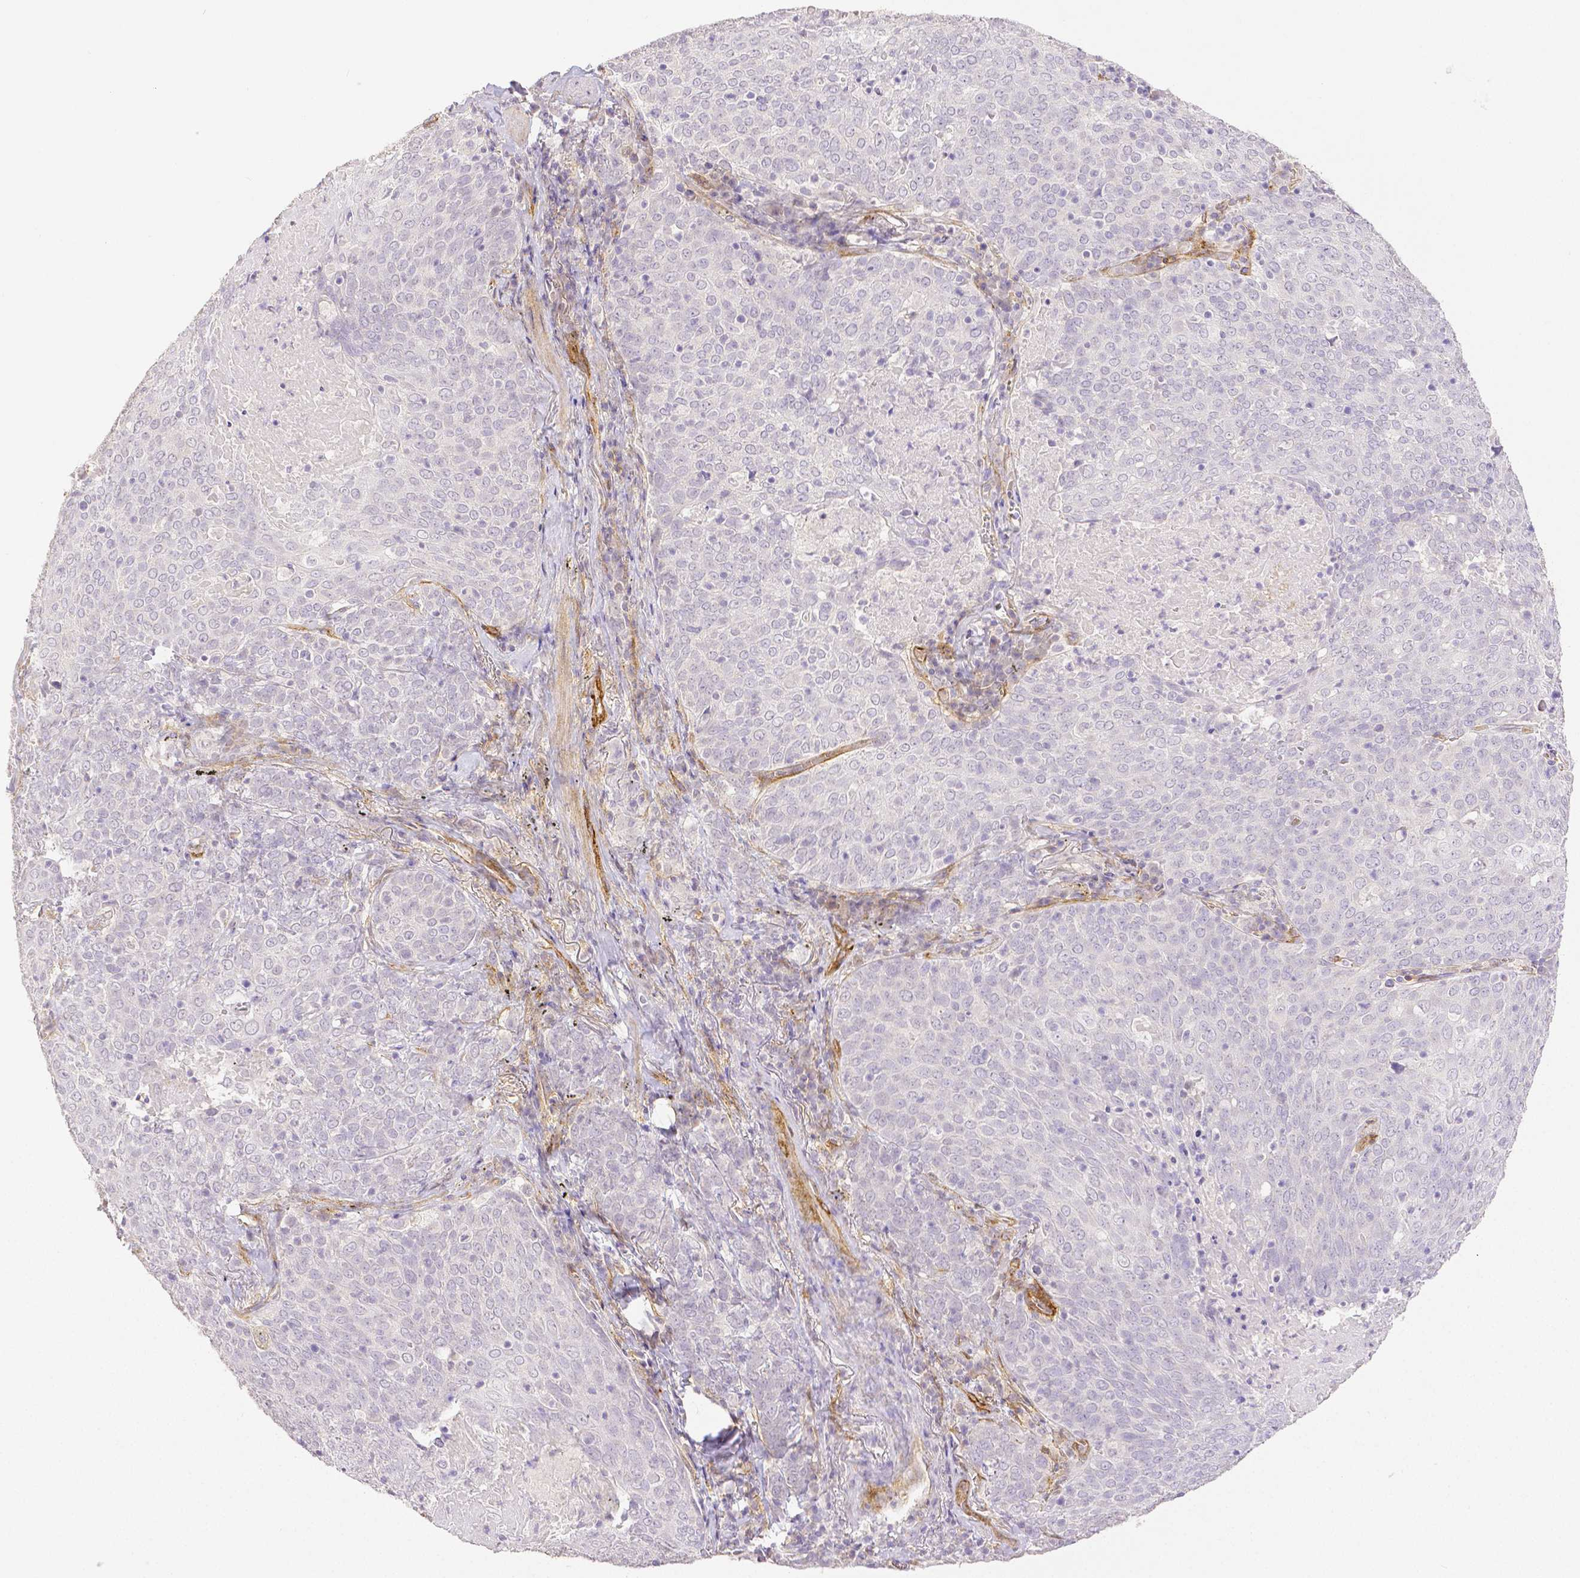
{"staining": {"intensity": "negative", "quantity": "none", "location": "none"}, "tissue": "lung cancer", "cell_type": "Tumor cells", "image_type": "cancer", "snomed": [{"axis": "morphology", "description": "Squamous cell carcinoma, NOS"}, {"axis": "topography", "description": "Lung"}], "caption": "A micrograph of lung cancer stained for a protein displays no brown staining in tumor cells.", "gene": "THY1", "patient": {"sex": "male", "age": 82}}